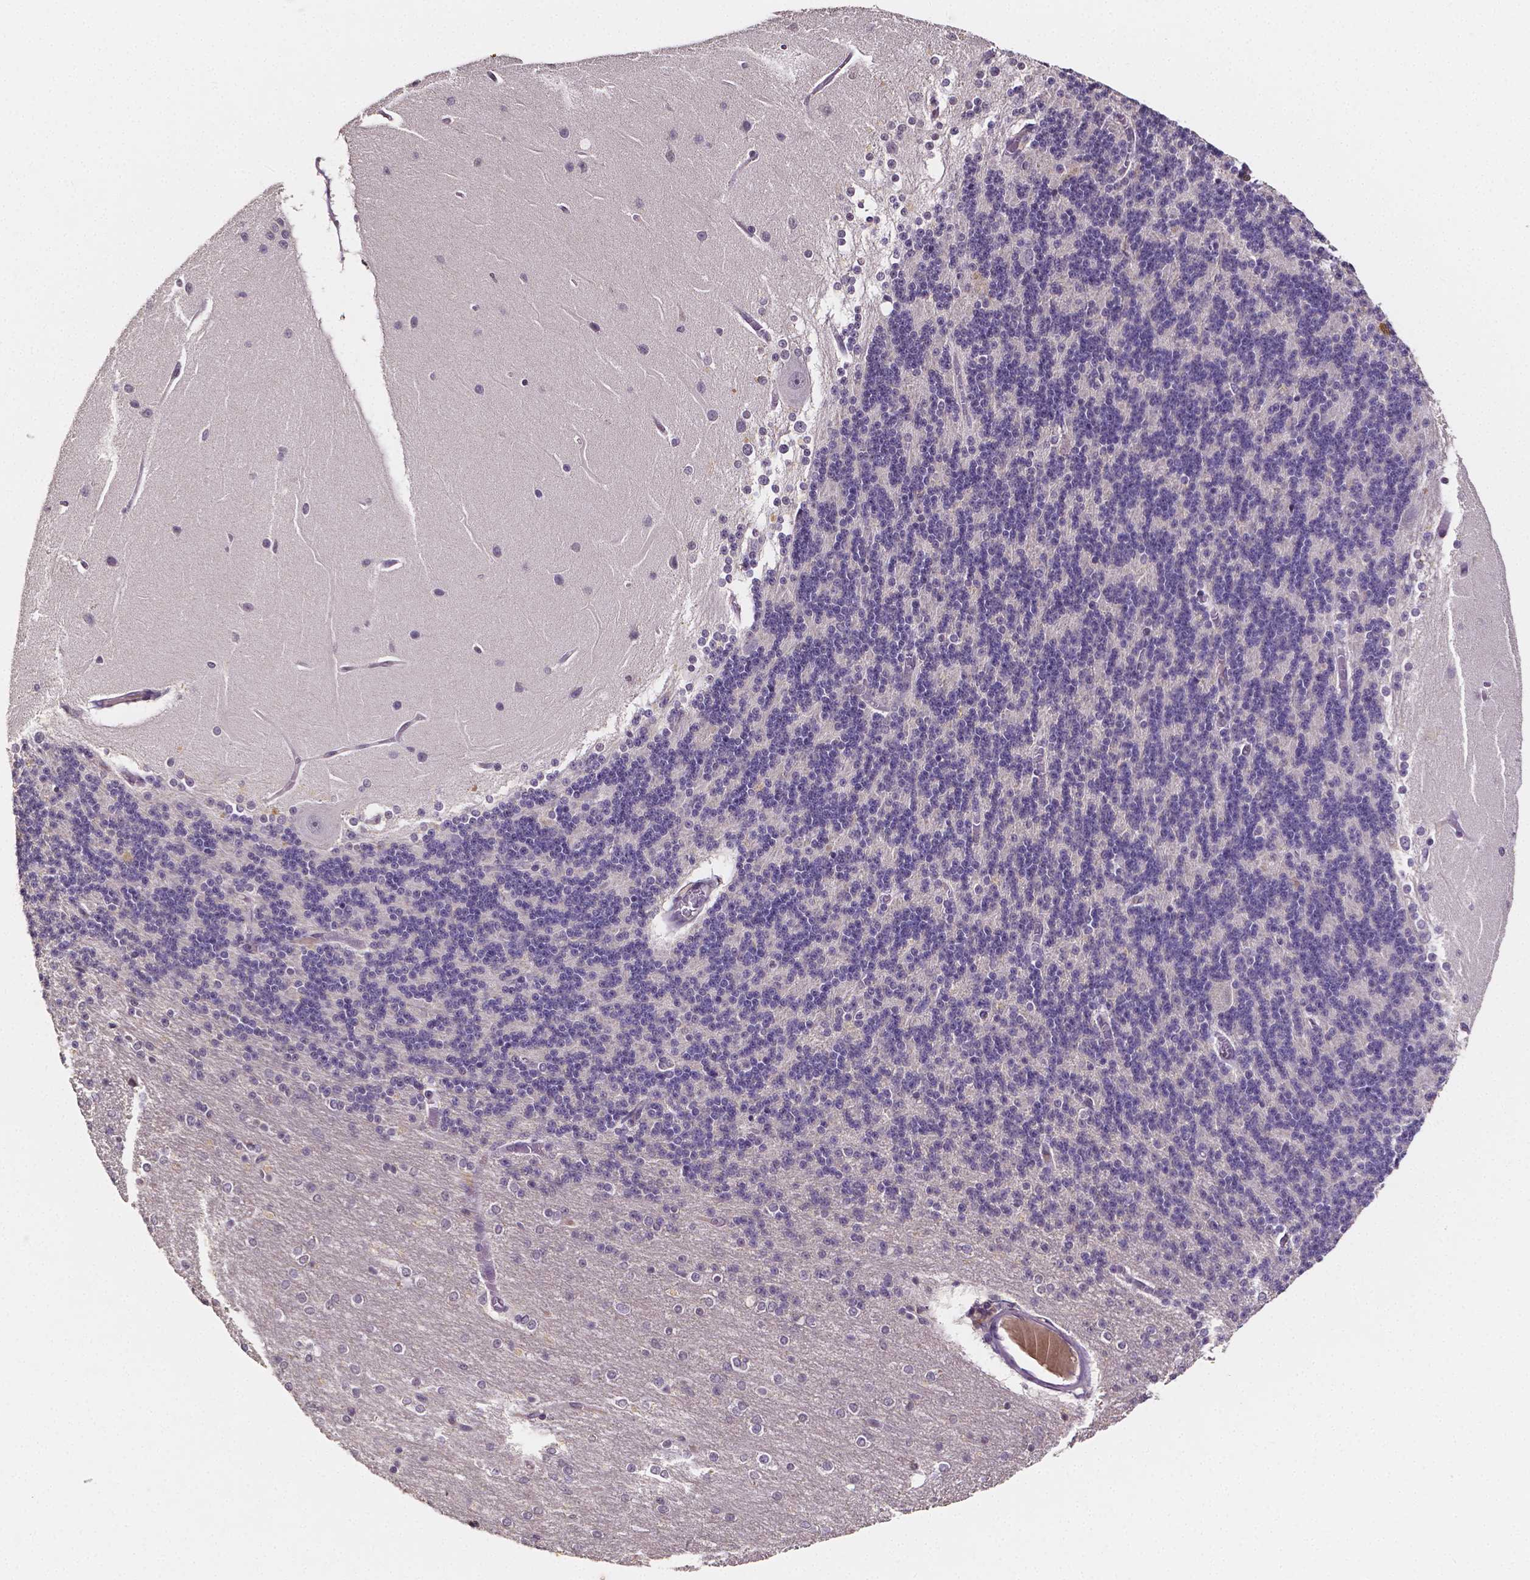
{"staining": {"intensity": "negative", "quantity": "none", "location": "none"}, "tissue": "cerebellum", "cell_type": "Cells in granular layer", "image_type": "normal", "snomed": [{"axis": "morphology", "description": "Normal tissue, NOS"}, {"axis": "topography", "description": "Cerebellum"}], "caption": "A high-resolution micrograph shows IHC staining of normal cerebellum, which demonstrates no significant staining in cells in granular layer.", "gene": "NRGN", "patient": {"sex": "female", "age": 54}}